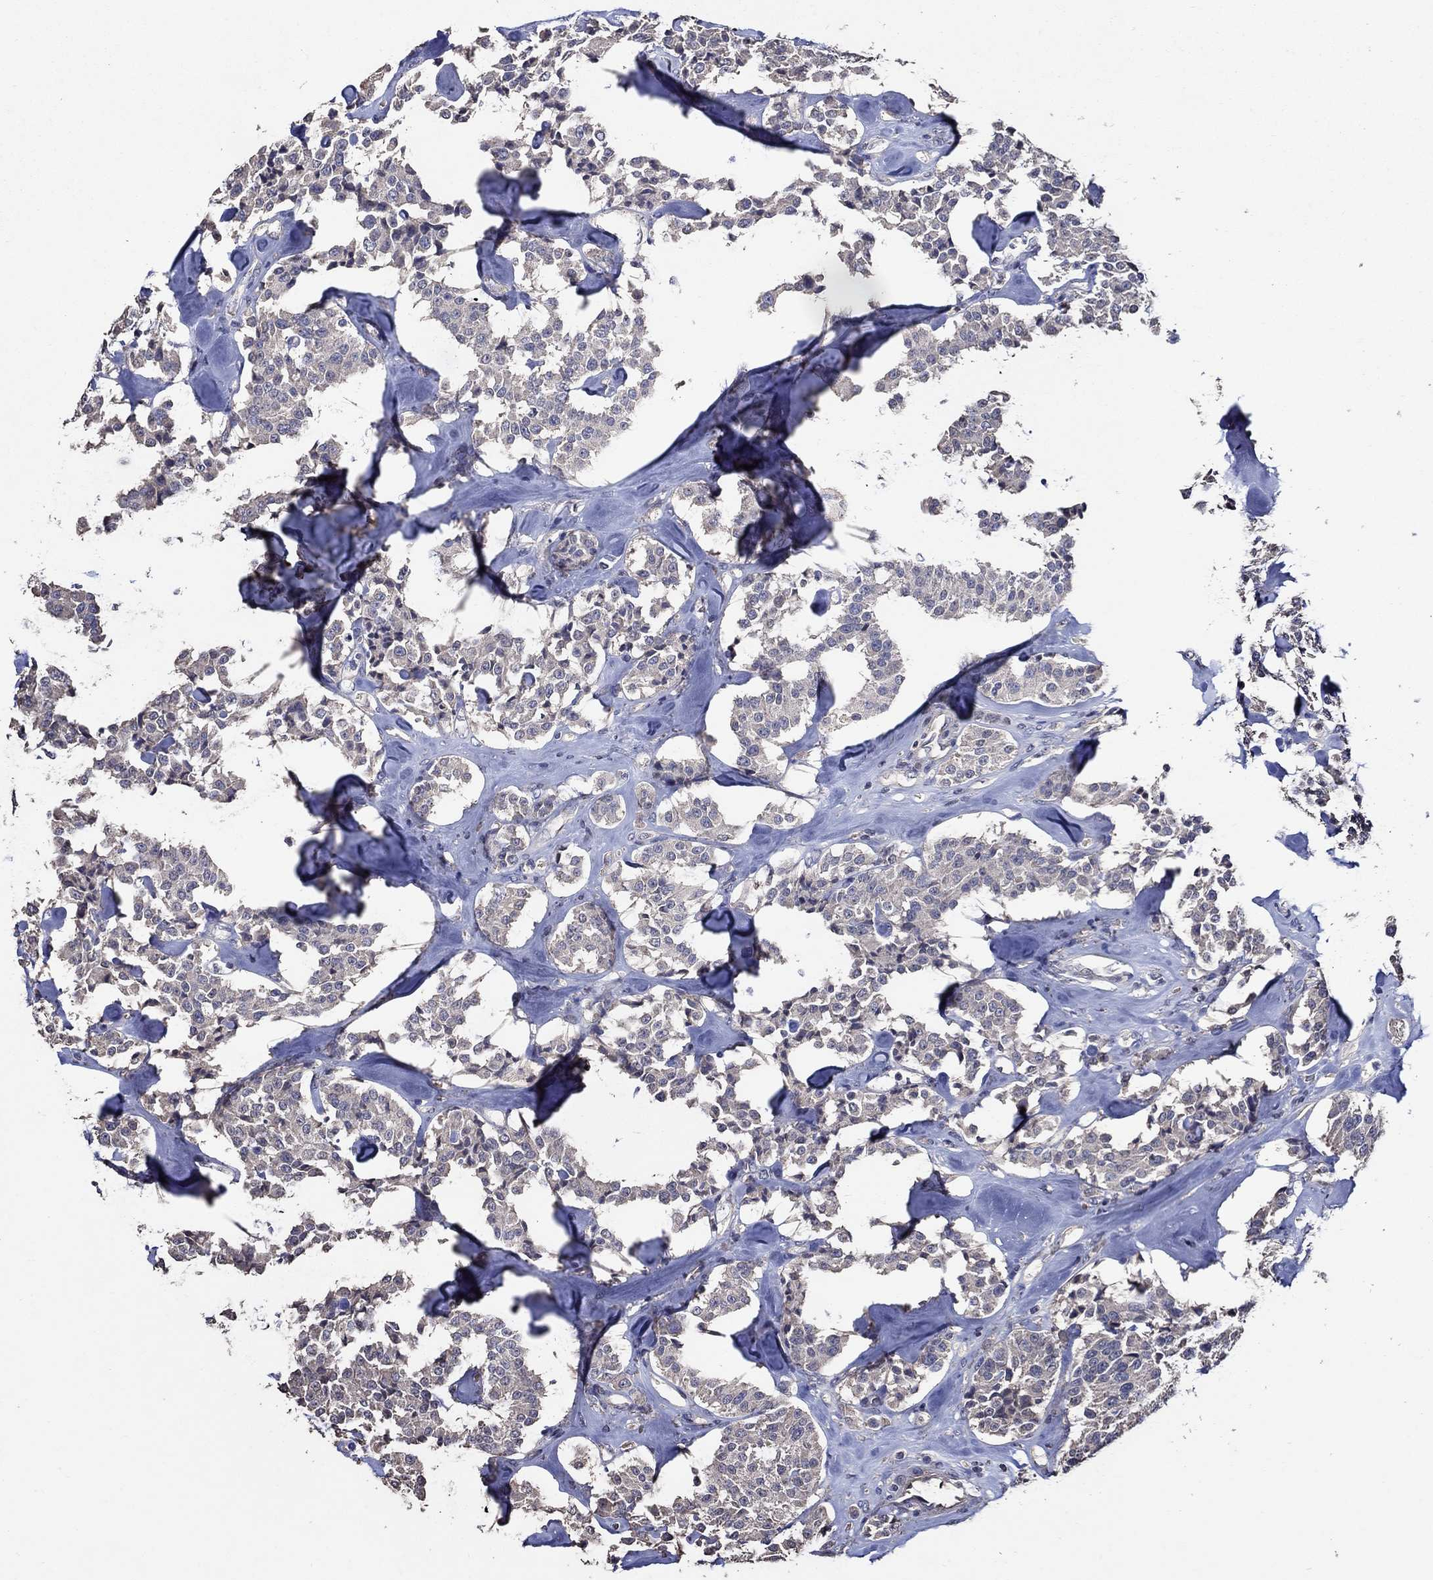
{"staining": {"intensity": "negative", "quantity": "none", "location": "none"}, "tissue": "carcinoid", "cell_type": "Tumor cells", "image_type": "cancer", "snomed": [{"axis": "morphology", "description": "Carcinoid, malignant, NOS"}, {"axis": "topography", "description": "Pancreas"}], "caption": "Carcinoid (malignant) was stained to show a protein in brown. There is no significant positivity in tumor cells.", "gene": "HAP1", "patient": {"sex": "male", "age": 41}}